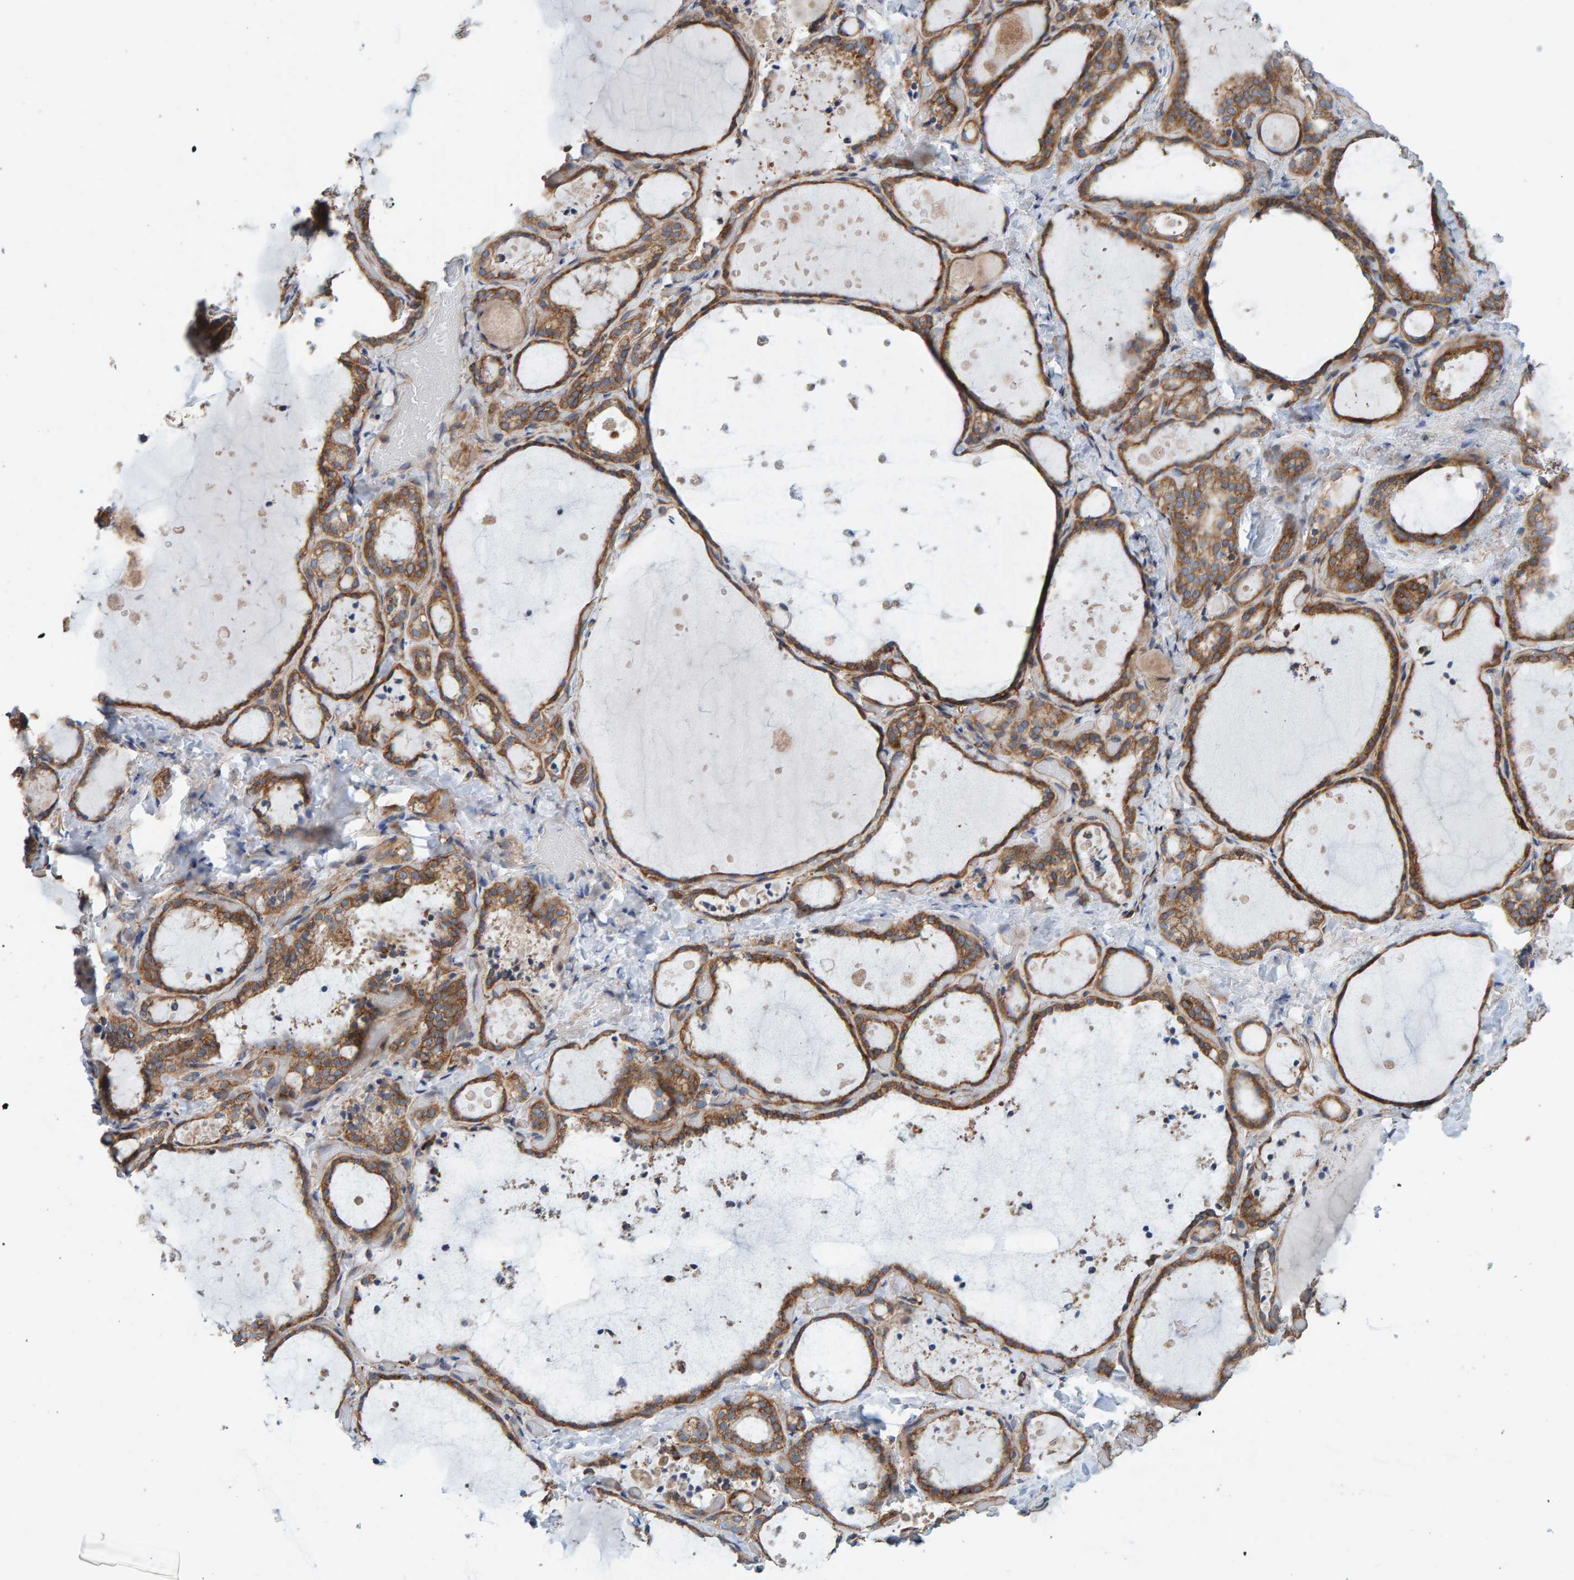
{"staining": {"intensity": "moderate", "quantity": ">75%", "location": "cytoplasmic/membranous"}, "tissue": "thyroid gland", "cell_type": "Glandular cells", "image_type": "normal", "snomed": [{"axis": "morphology", "description": "Normal tissue, NOS"}, {"axis": "topography", "description": "Thyroid gland"}], "caption": "An image of human thyroid gland stained for a protein exhibits moderate cytoplasmic/membranous brown staining in glandular cells.", "gene": "RGP1", "patient": {"sex": "female", "age": 44}}